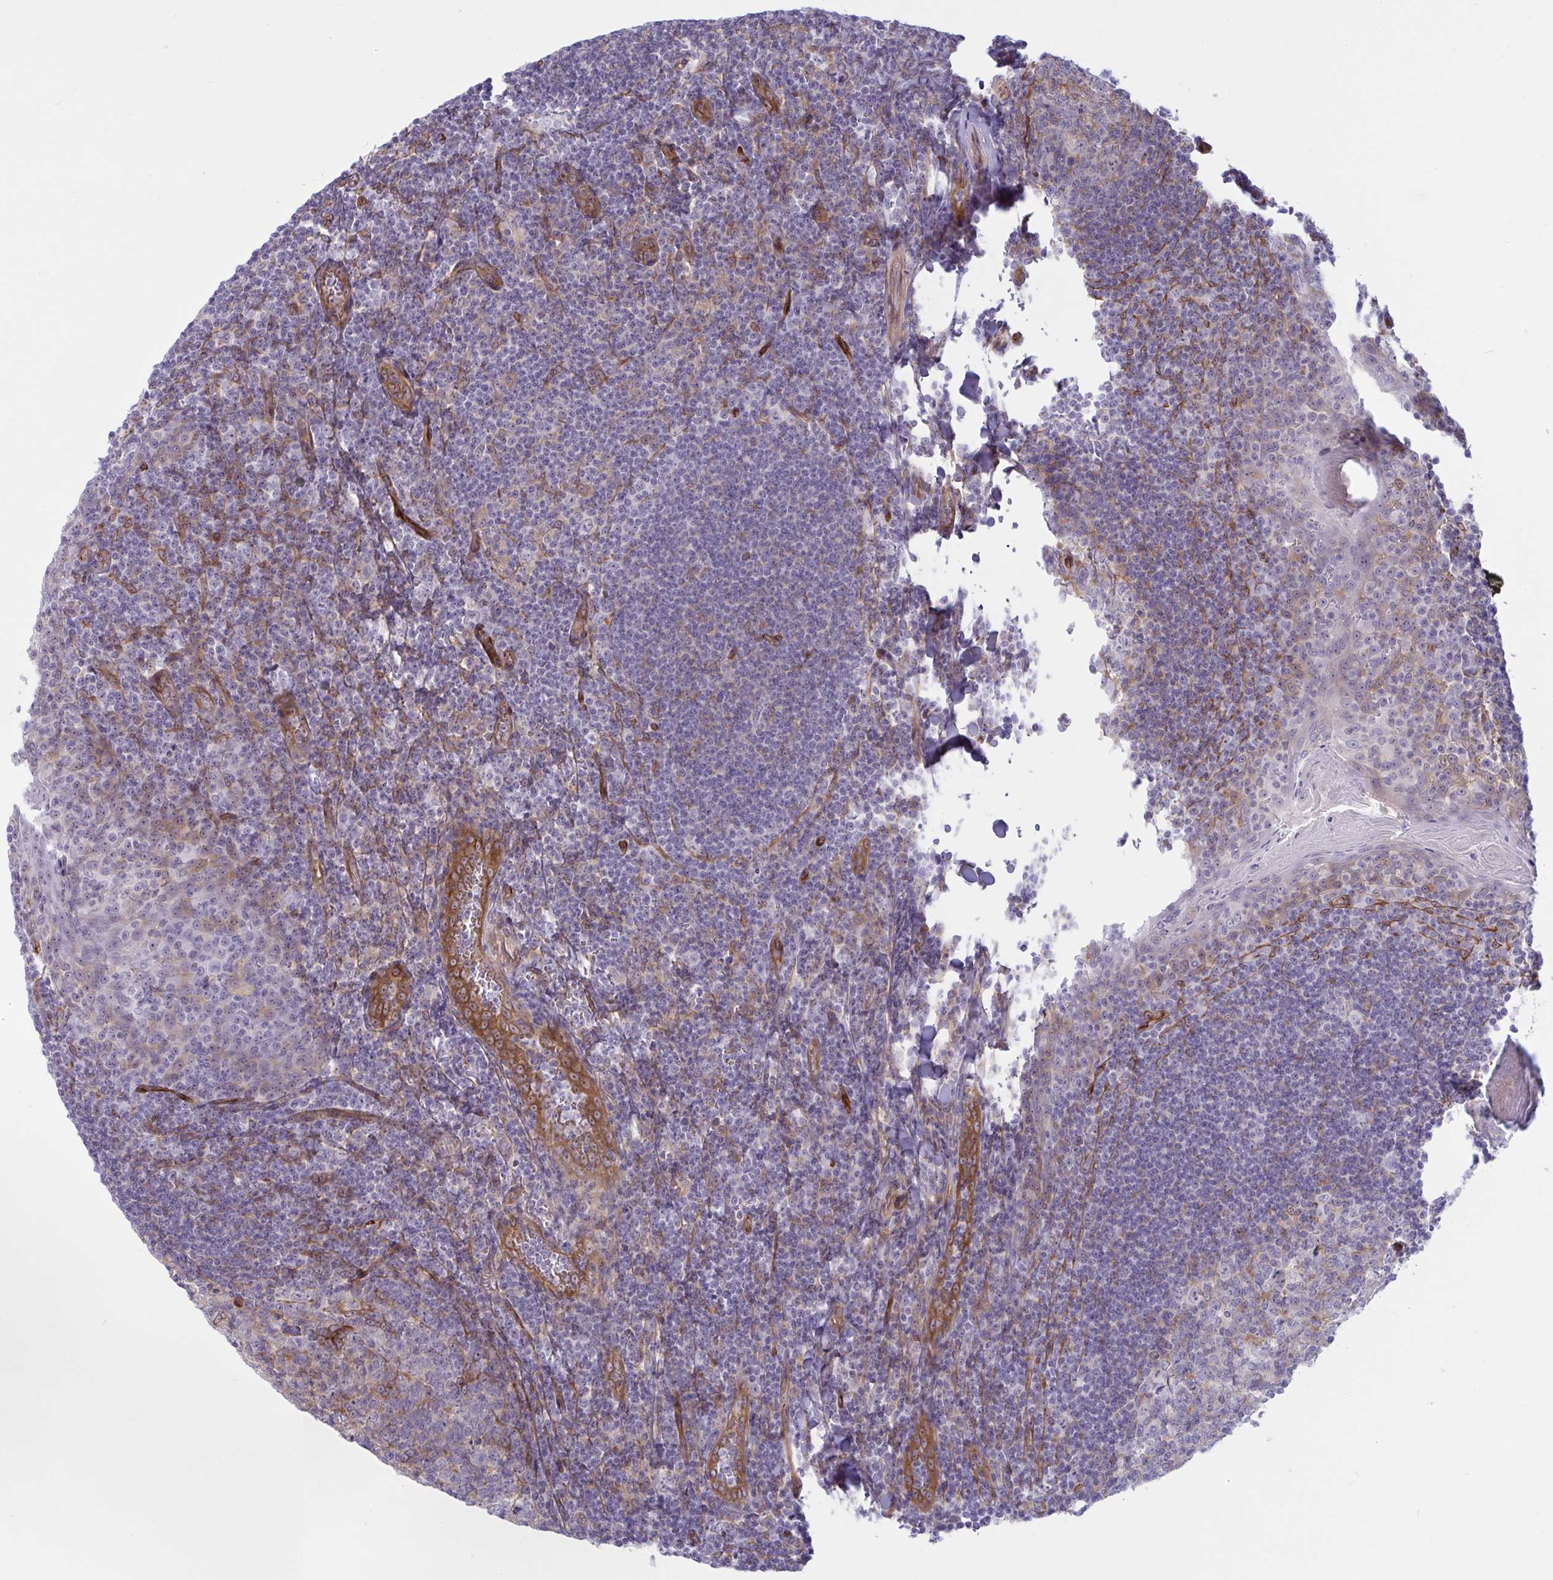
{"staining": {"intensity": "moderate", "quantity": "<25%", "location": "cytoplasmic/membranous"}, "tissue": "tonsil", "cell_type": "Germinal center cells", "image_type": "normal", "snomed": [{"axis": "morphology", "description": "Normal tissue, NOS"}, {"axis": "topography", "description": "Tonsil"}], "caption": "Protein staining of benign tonsil reveals moderate cytoplasmic/membranous expression in approximately <25% of germinal center cells.", "gene": "PRRT4", "patient": {"sex": "male", "age": 27}}